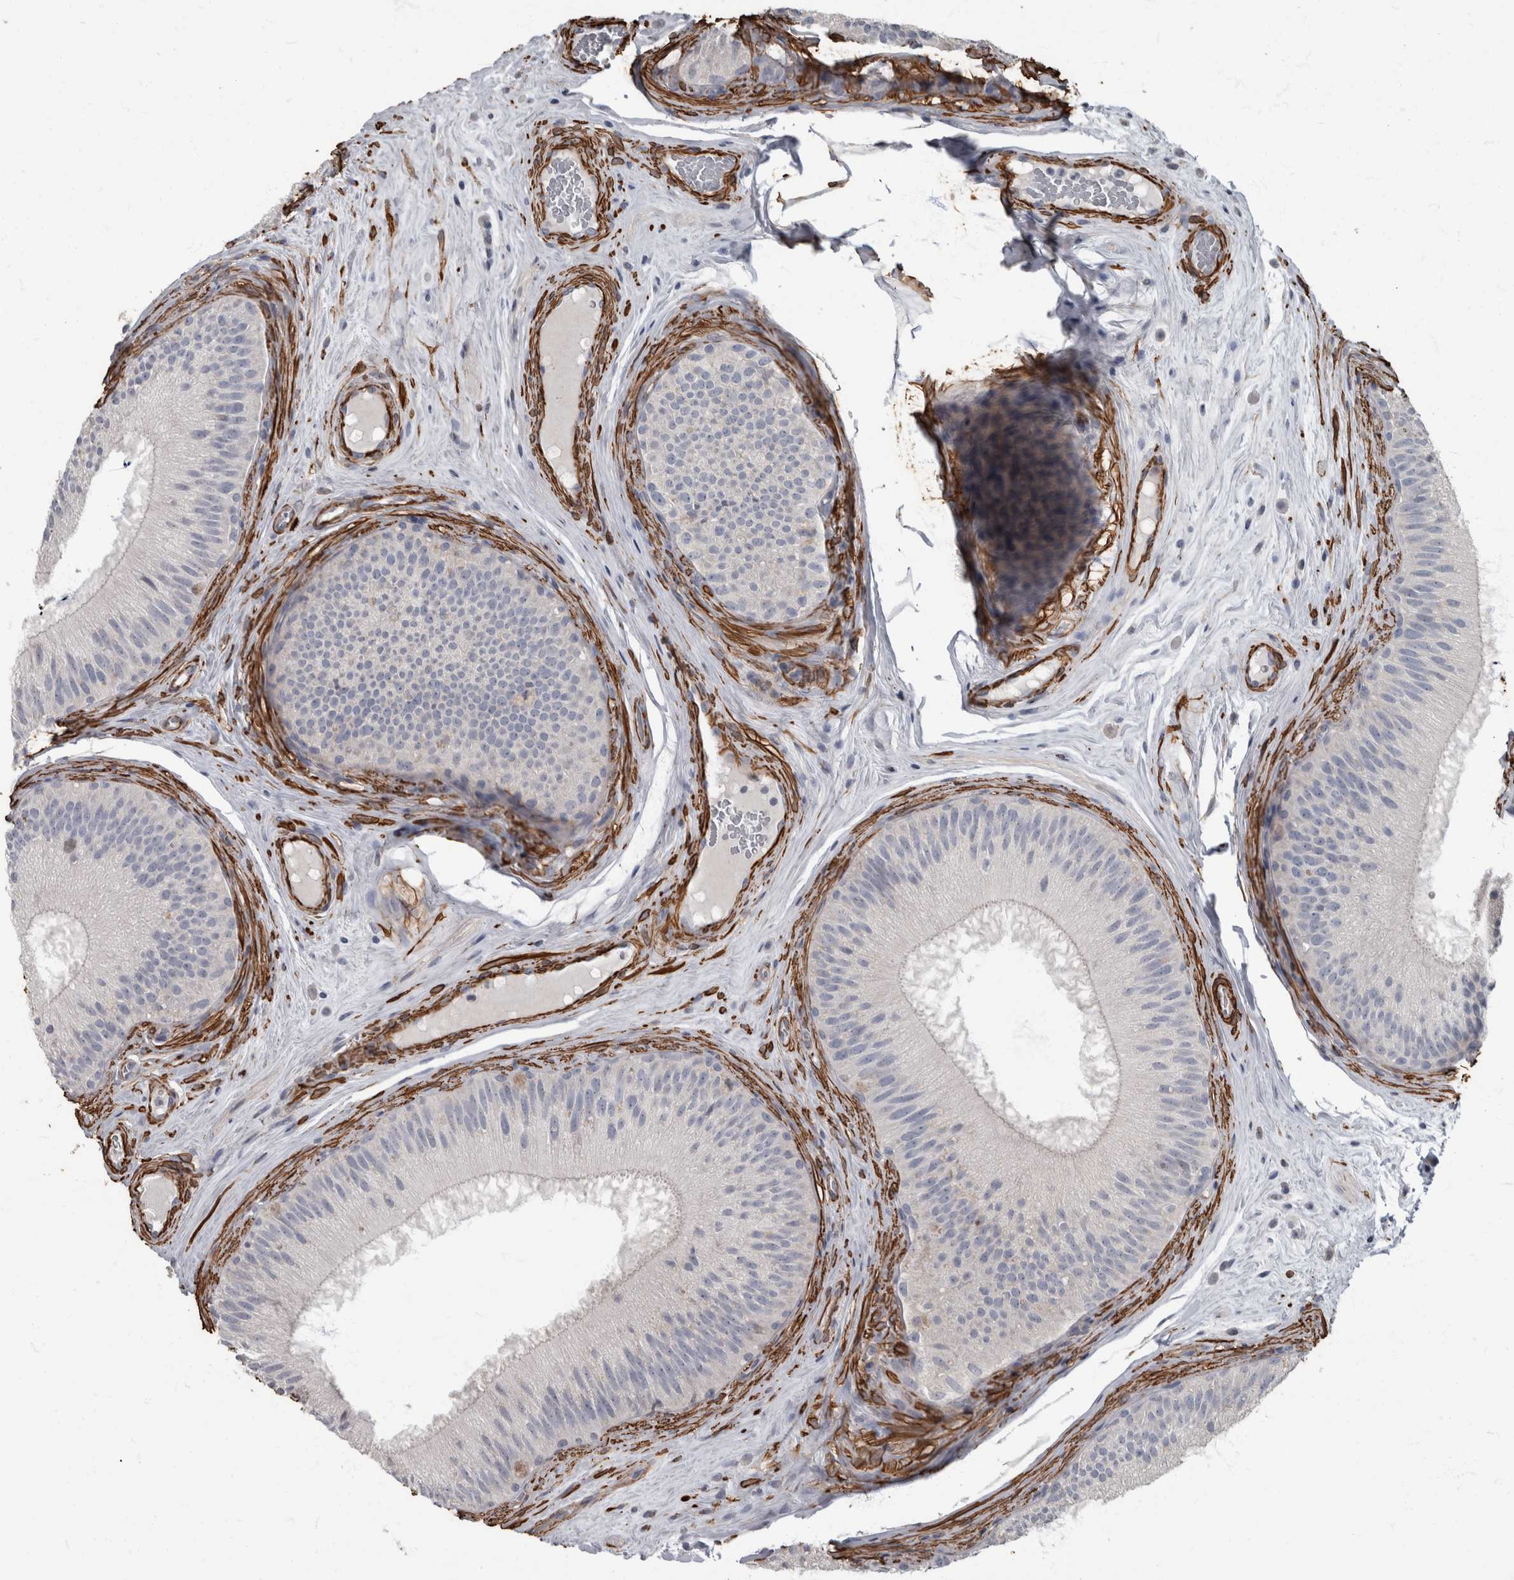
{"staining": {"intensity": "negative", "quantity": "none", "location": "none"}, "tissue": "epididymis", "cell_type": "Glandular cells", "image_type": "normal", "snomed": [{"axis": "morphology", "description": "Normal tissue, NOS"}, {"axis": "topography", "description": "Epididymis"}], "caption": "The histopathology image reveals no staining of glandular cells in normal epididymis.", "gene": "MASTL", "patient": {"sex": "male", "age": 45}}